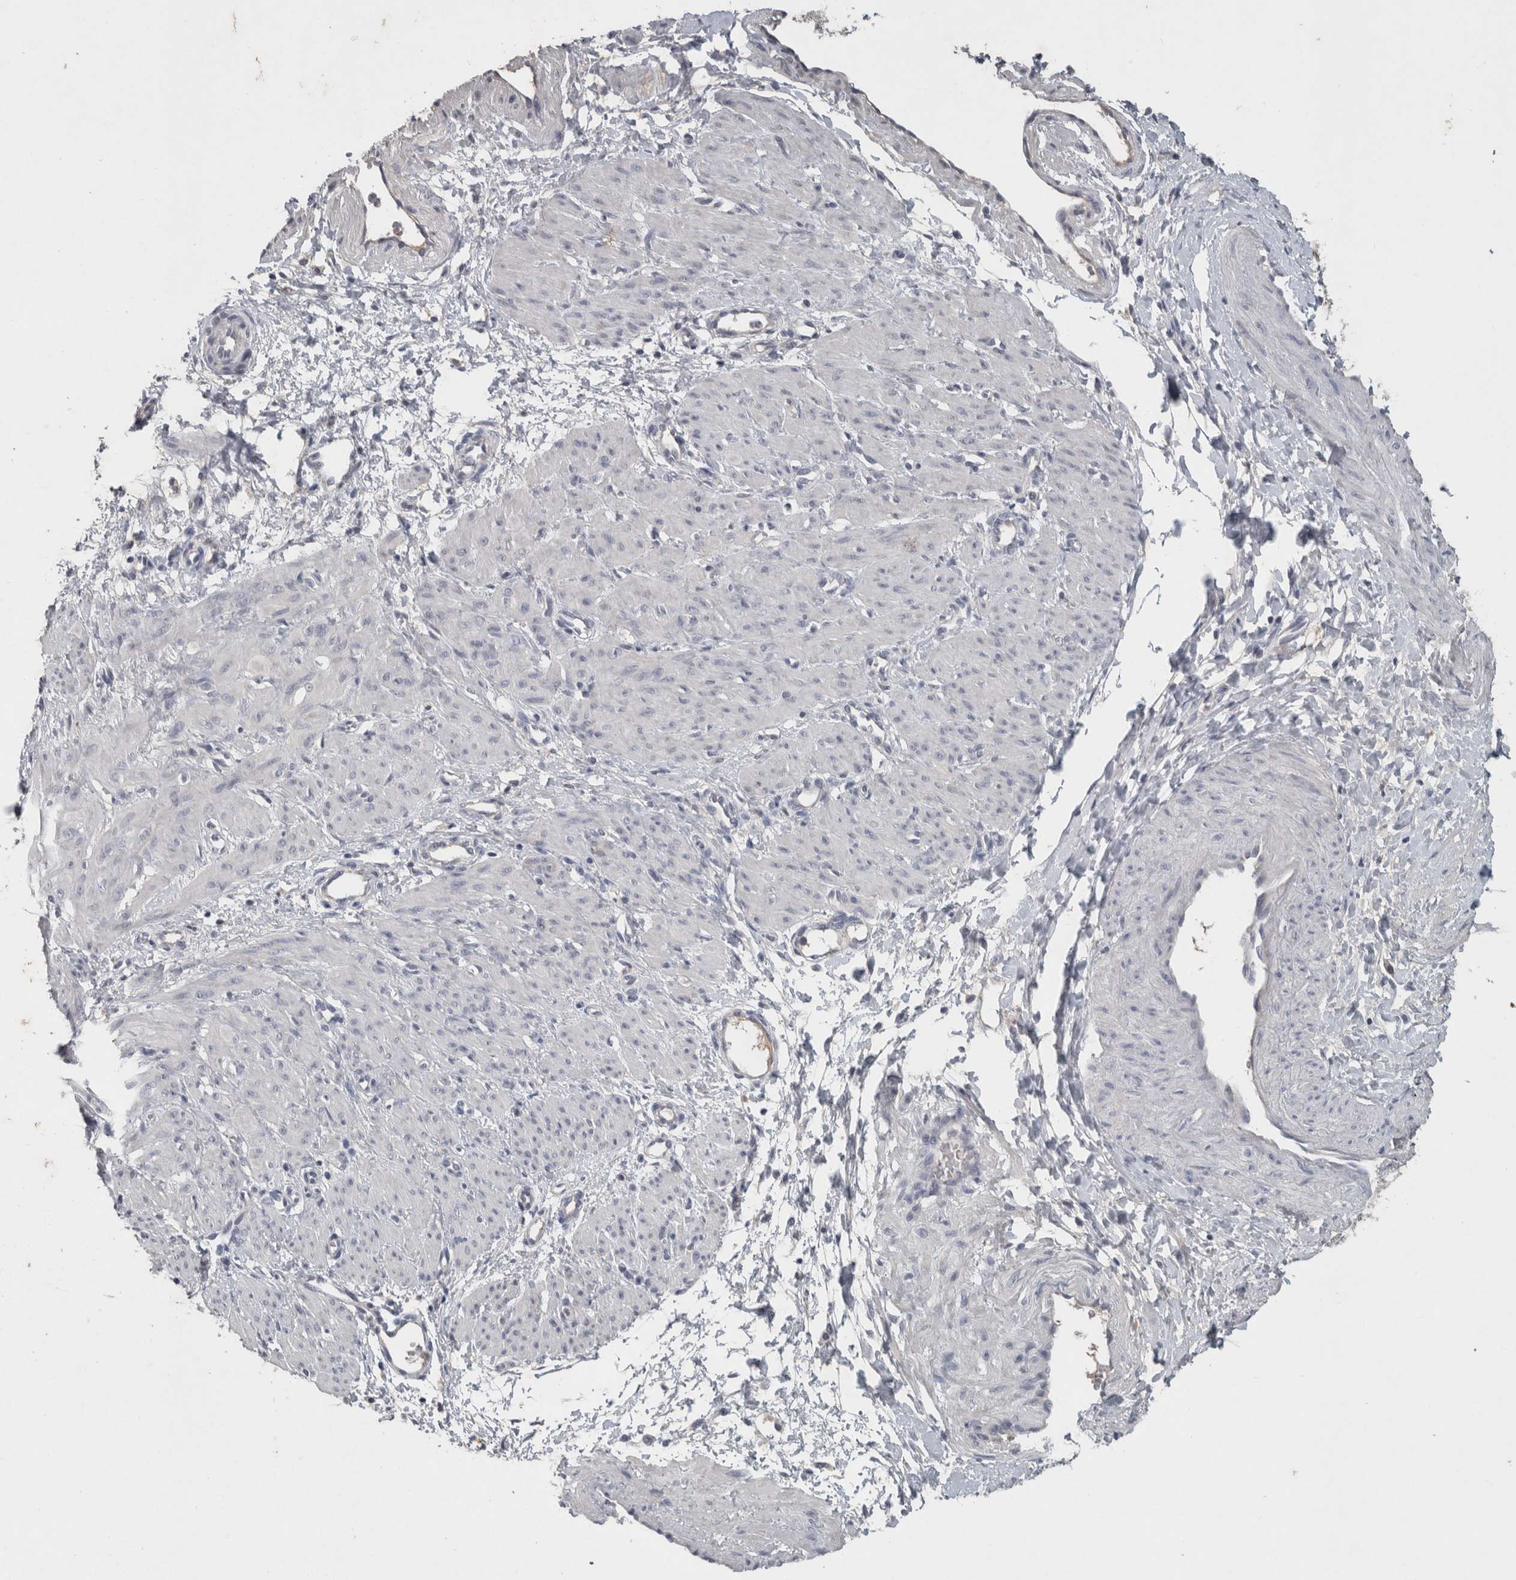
{"staining": {"intensity": "negative", "quantity": "none", "location": "none"}, "tissue": "smooth muscle", "cell_type": "Smooth muscle cells", "image_type": "normal", "snomed": [{"axis": "morphology", "description": "Normal tissue, NOS"}, {"axis": "topography", "description": "Endometrium"}], "caption": "Immunohistochemistry of normal human smooth muscle shows no staining in smooth muscle cells.", "gene": "SLC22A11", "patient": {"sex": "female", "age": 33}}